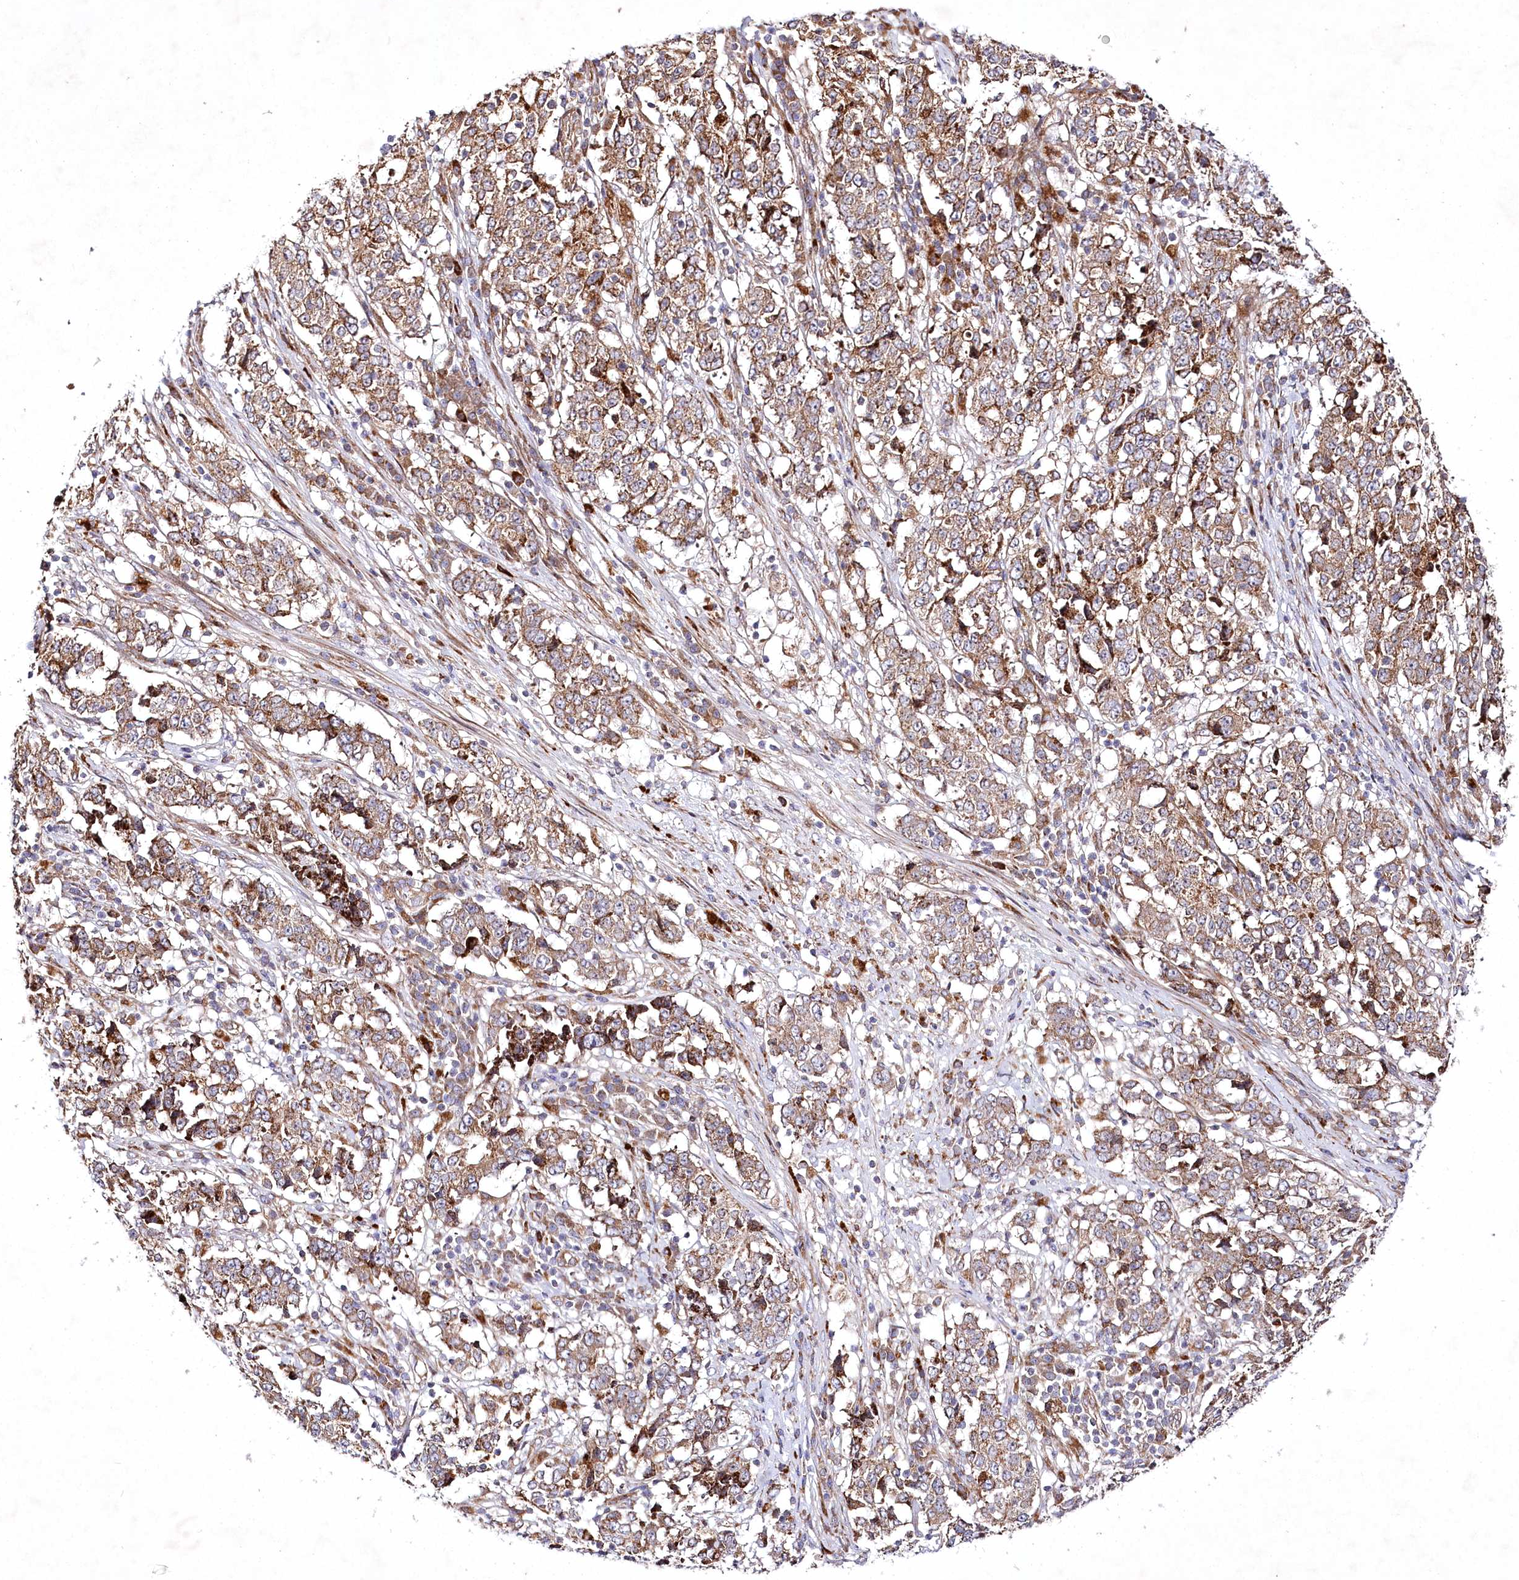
{"staining": {"intensity": "moderate", "quantity": ">75%", "location": "cytoplasmic/membranous"}, "tissue": "stomach cancer", "cell_type": "Tumor cells", "image_type": "cancer", "snomed": [{"axis": "morphology", "description": "Adenocarcinoma, NOS"}, {"axis": "topography", "description": "Stomach"}], "caption": "The immunohistochemical stain highlights moderate cytoplasmic/membranous positivity in tumor cells of adenocarcinoma (stomach) tissue.", "gene": "PSTK", "patient": {"sex": "male", "age": 59}}